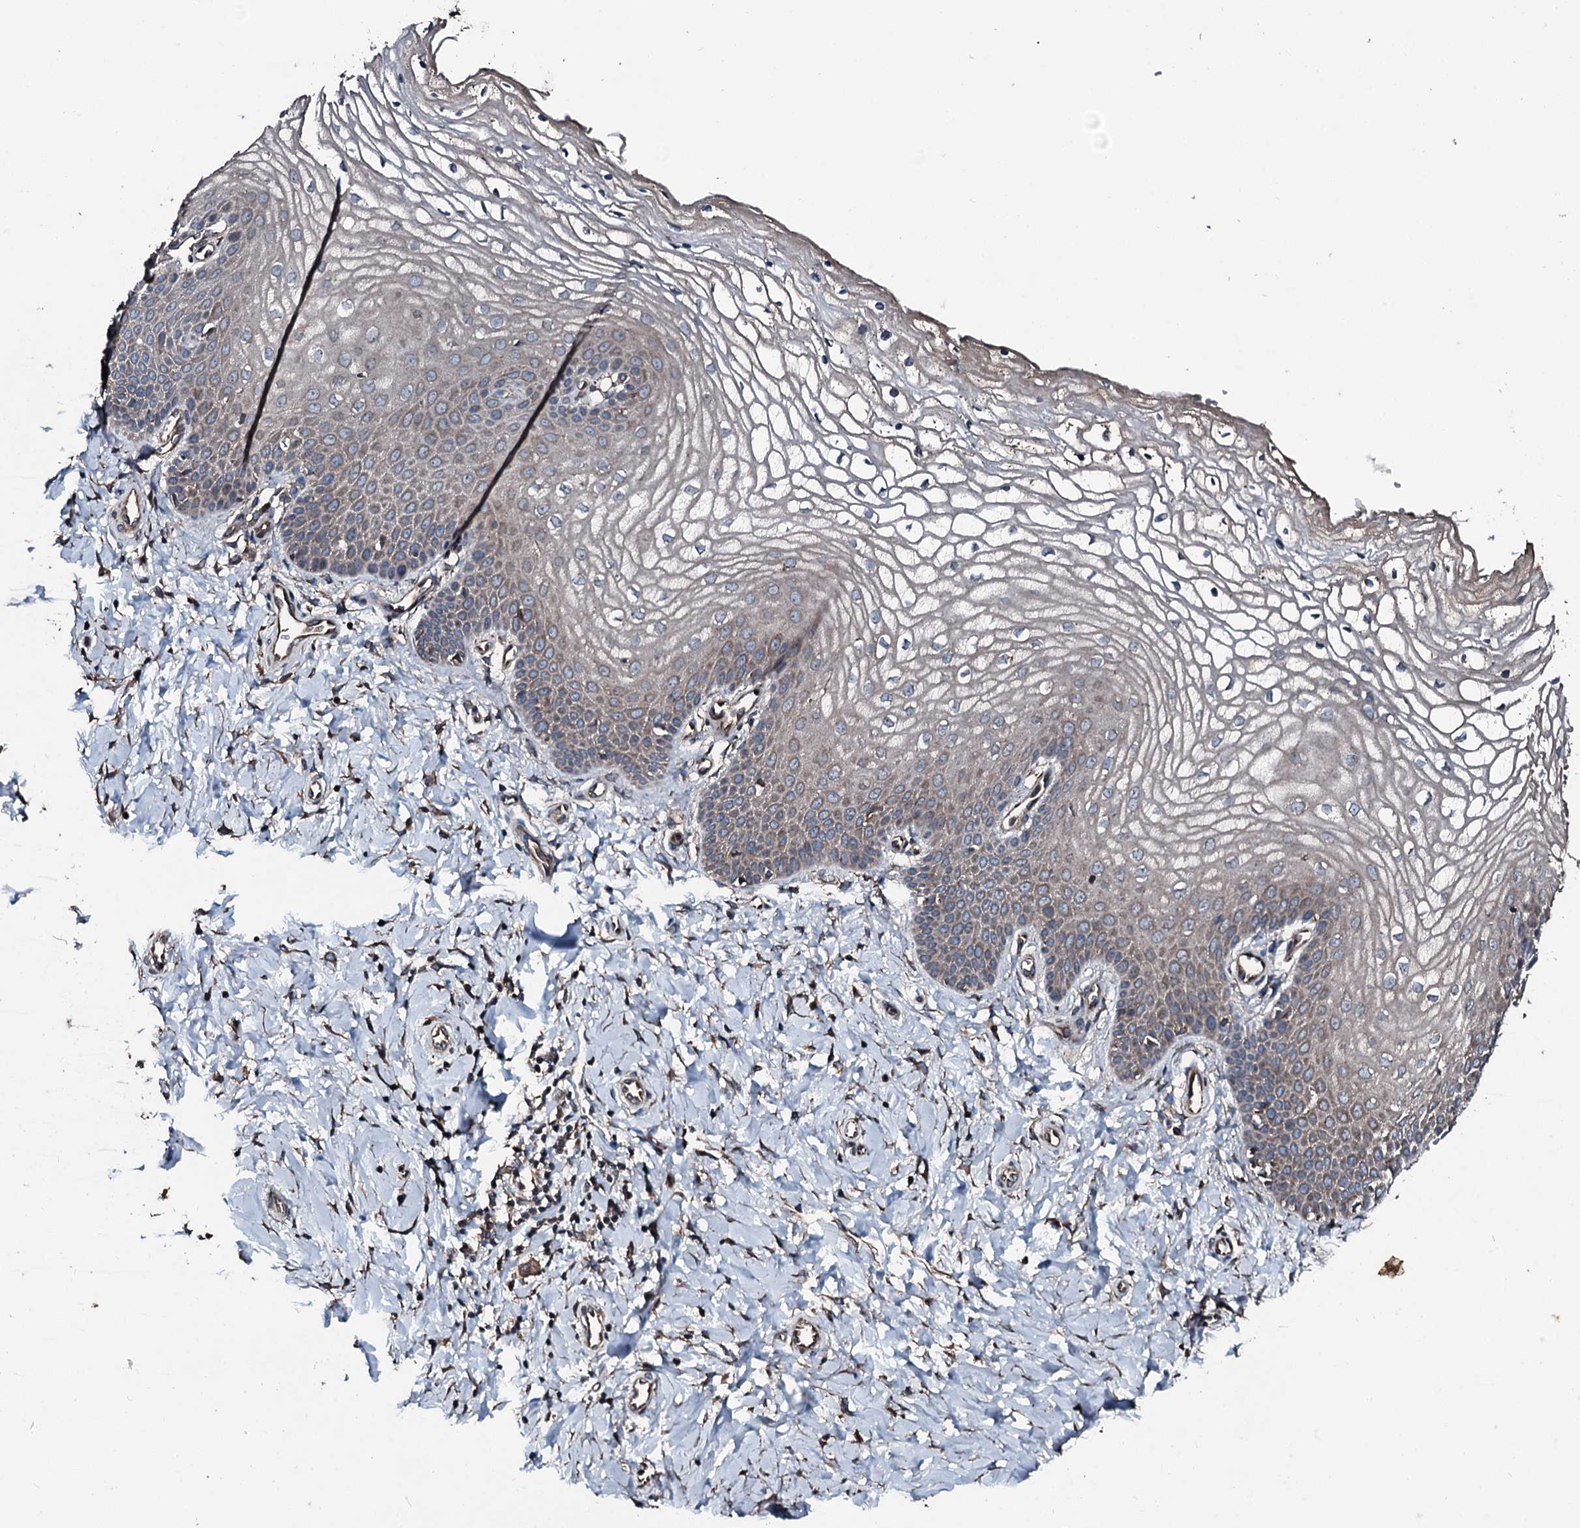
{"staining": {"intensity": "weak", "quantity": "25%-75%", "location": "cytoplasmic/membranous"}, "tissue": "vagina", "cell_type": "Squamous epithelial cells", "image_type": "normal", "snomed": [{"axis": "morphology", "description": "Normal tissue, NOS"}, {"axis": "topography", "description": "Vagina"}], "caption": "The immunohistochemical stain highlights weak cytoplasmic/membranous staining in squamous epithelial cells of unremarkable vagina. (Brightfield microscopy of DAB IHC at high magnification).", "gene": "AARS1", "patient": {"sex": "female", "age": 68}}